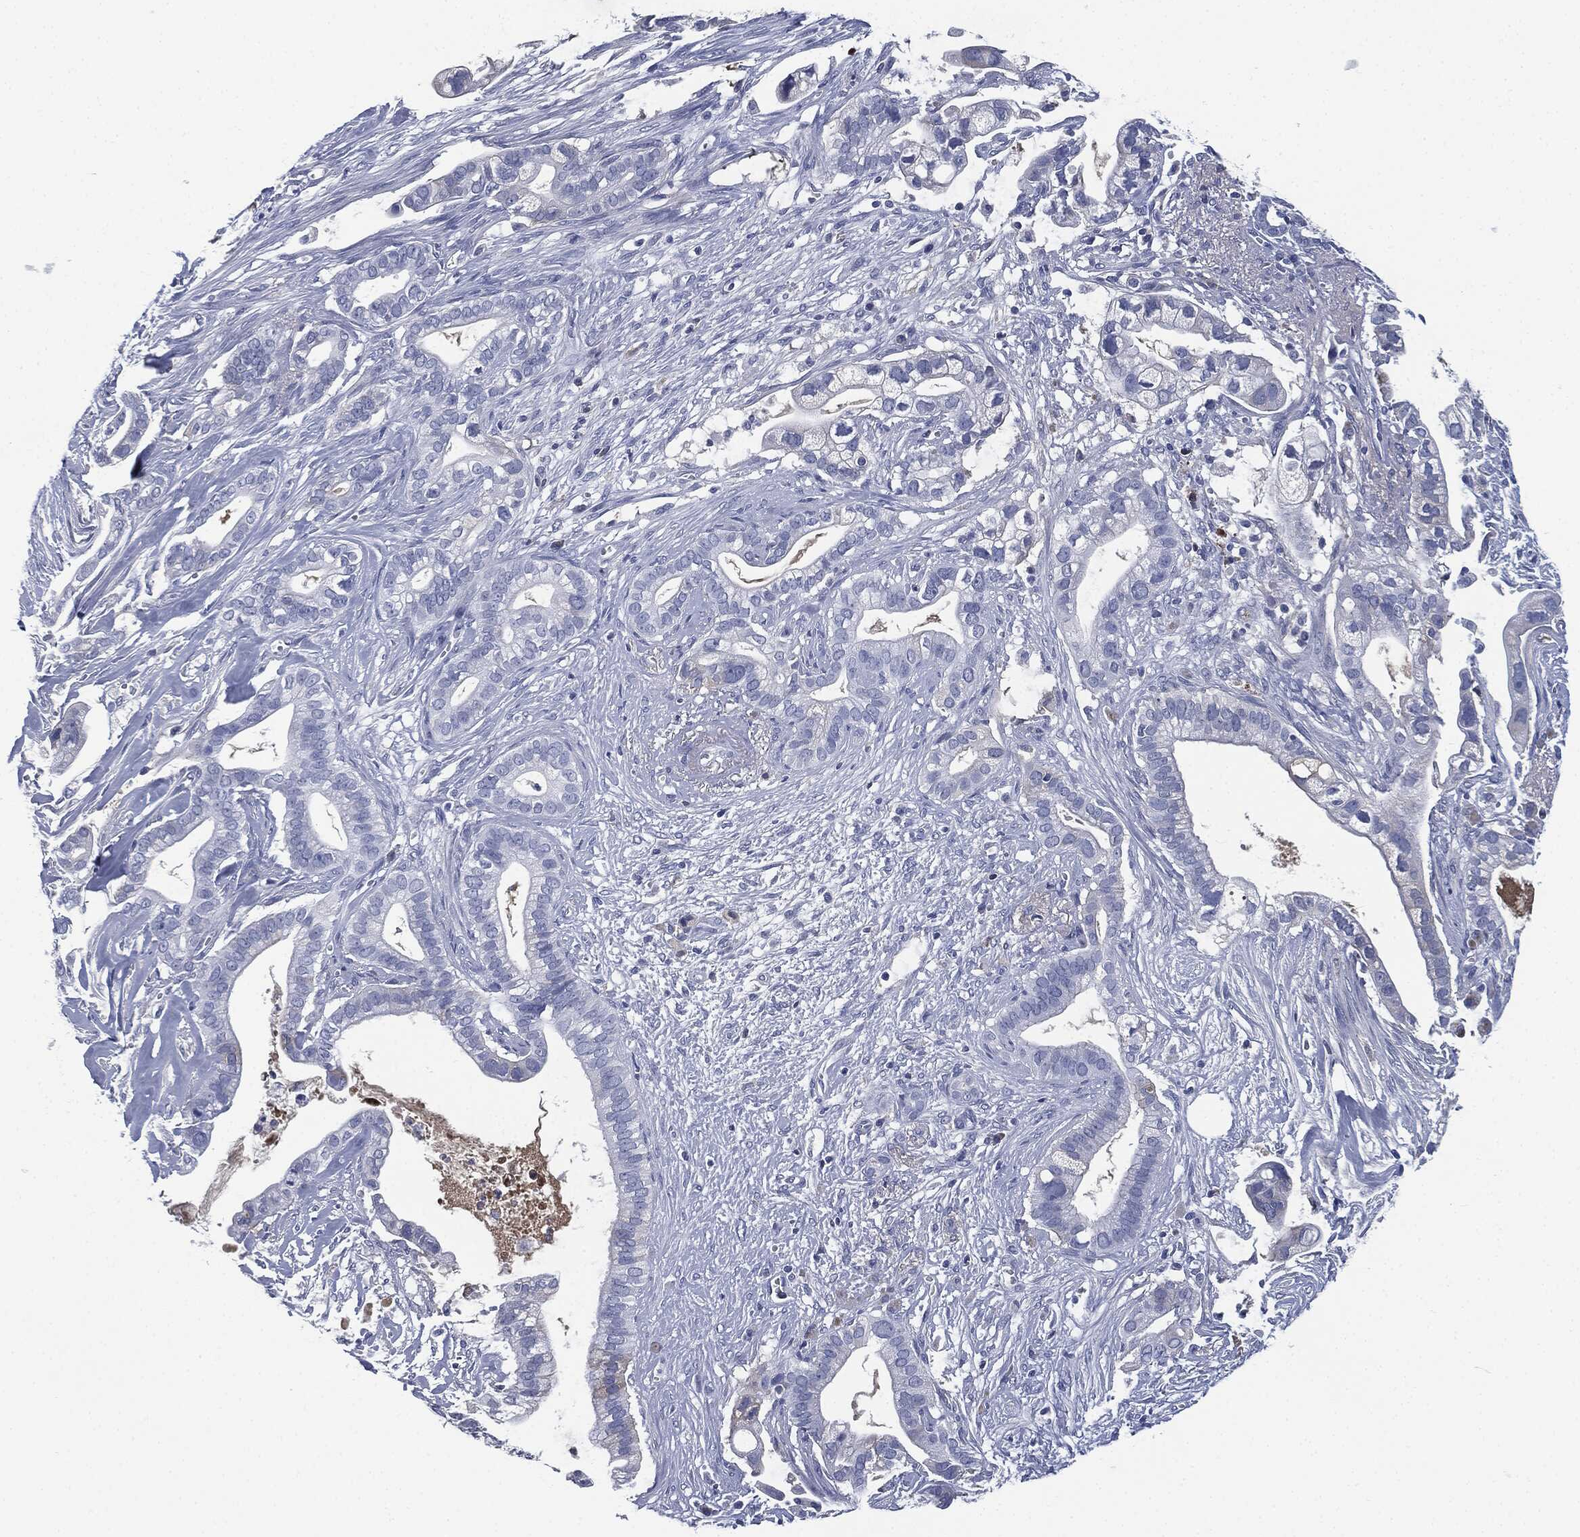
{"staining": {"intensity": "negative", "quantity": "none", "location": "none"}, "tissue": "pancreatic cancer", "cell_type": "Tumor cells", "image_type": "cancer", "snomed": [{"axis": "morphology", "description": "Adenocarcinoma, NOS"}, {"axis": "topography", "description": "Pancreas"}], "caption": "A micrograph of human pancreatic adenocarcinoma is negative for staining in tumor cells. (Immunohistochemistry (ihc), brightfield microscopy, high magnification).", "gene": "SIGLEC7", "patient": {"sex": "male", "age": 61}}